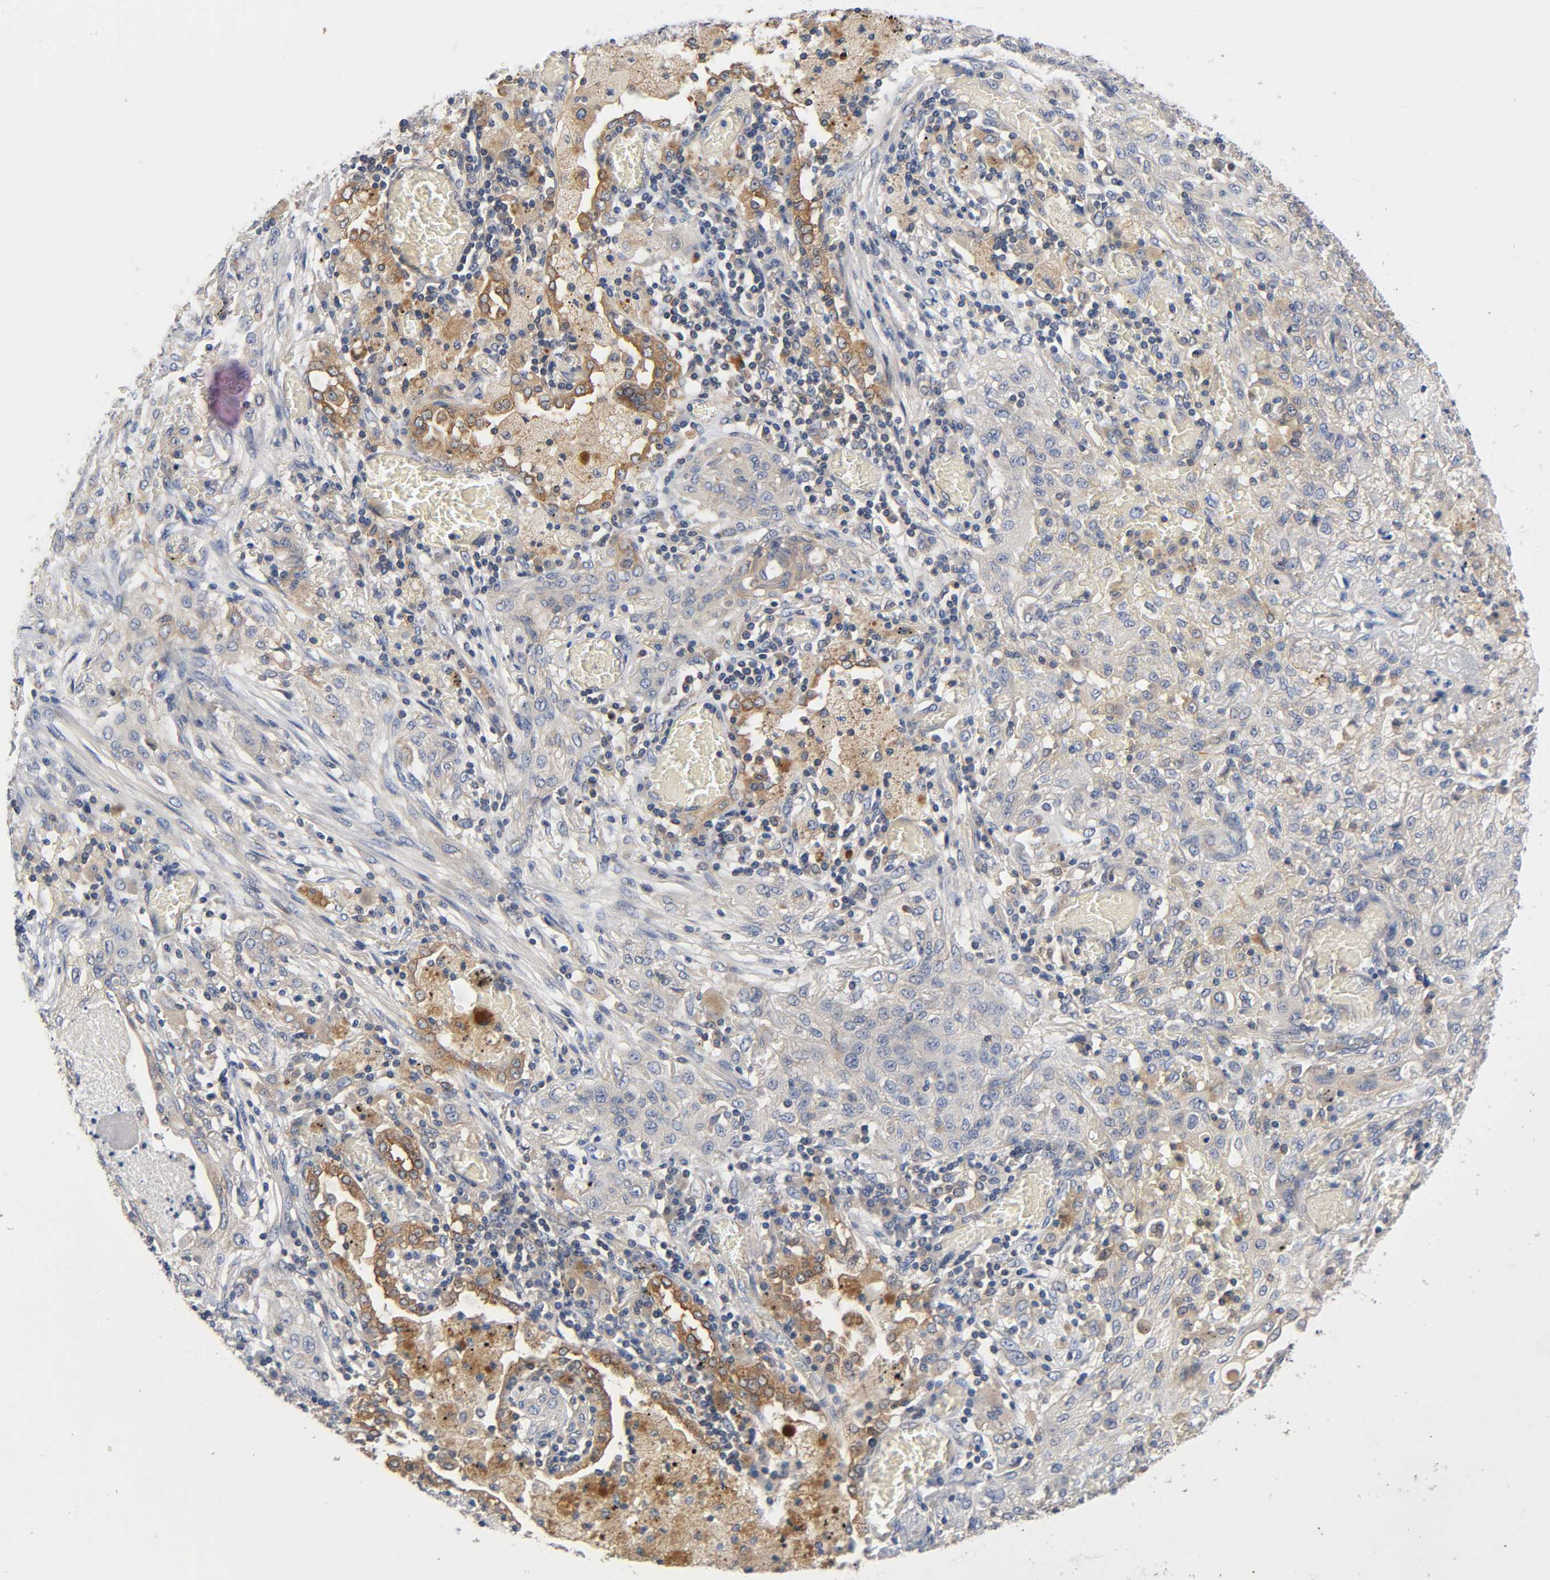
{"staining": {"intensity": "weak", "quantity": ">75%", "location": "cytoplasmic/membranous"}, "tissue": "lung cancer", "cell_type": "Tumor cells", "image_type": "cancer", "snomed": [{"axis": "morphology", "description": "Squamous cell carcinoma, NOS"}, {"axis": "topography", "description": "Lung"}], "caption": "Lung cancer (squamous cell carcinoma) stained for a protein (brown) exhibits weak cytoplasmic/membranous positive expression in approximately >75% of tumor cells.", "gene": "PRKAB1", "patient": {"sex": "female", "age": 47}}